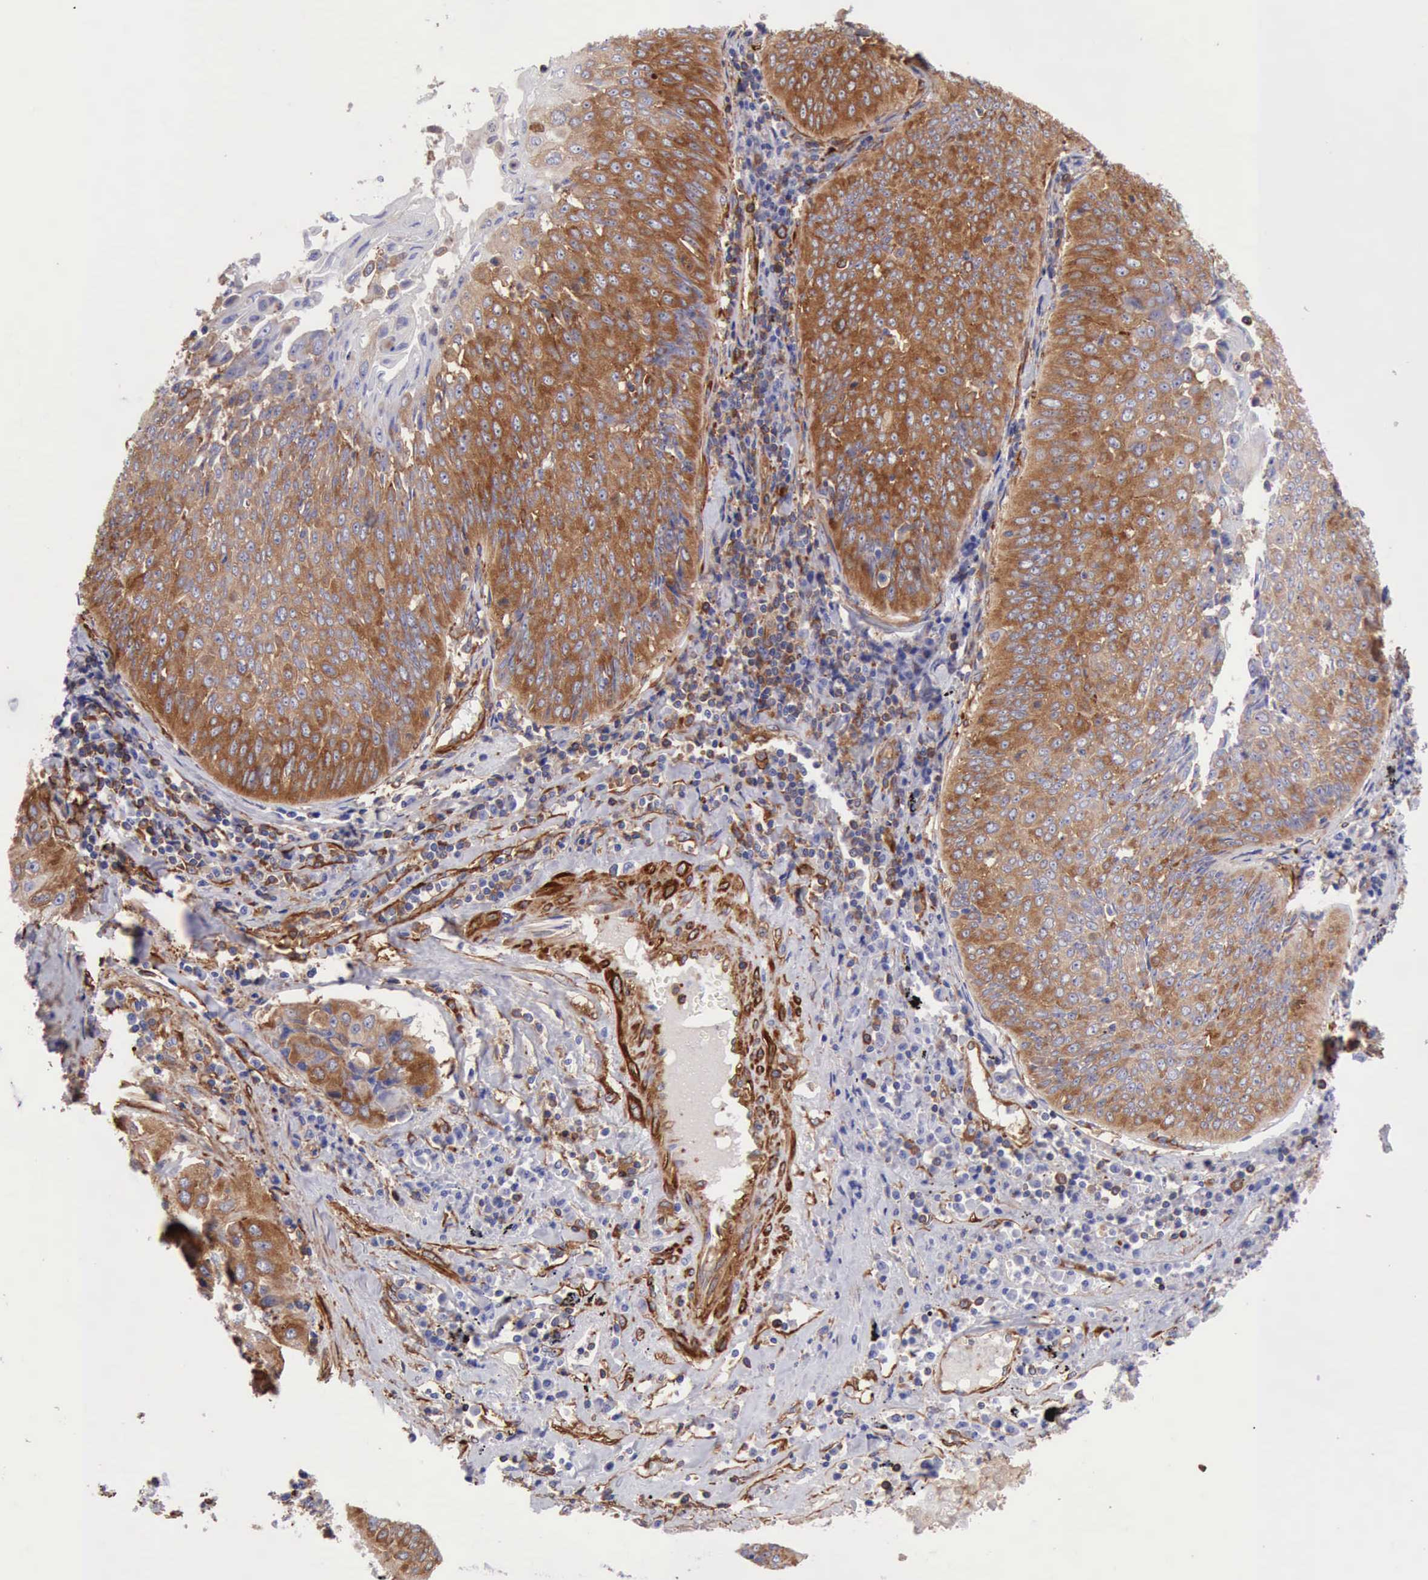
{"staining": {"intensity": "moderate", "quantity": ">75%", "location": "cytoplasmic/membranous"}, "tissue": "lung cancer", "cell_type": "Tumor cells", "image_type": "cancer", "snomed": [{"axis": "morphology", "description": "Adenocarcinoma, NOS"}, {"axis": "topography", "description": "Lung"}], "caption": "The immunohistochemical stain shows moderate cytoplasmic/membranous positivity in tumor cells of lung cancer (adenocarcinoma) tissue.", "gene": "FLNA", "patient": {"sex": "male", "age": 60}}